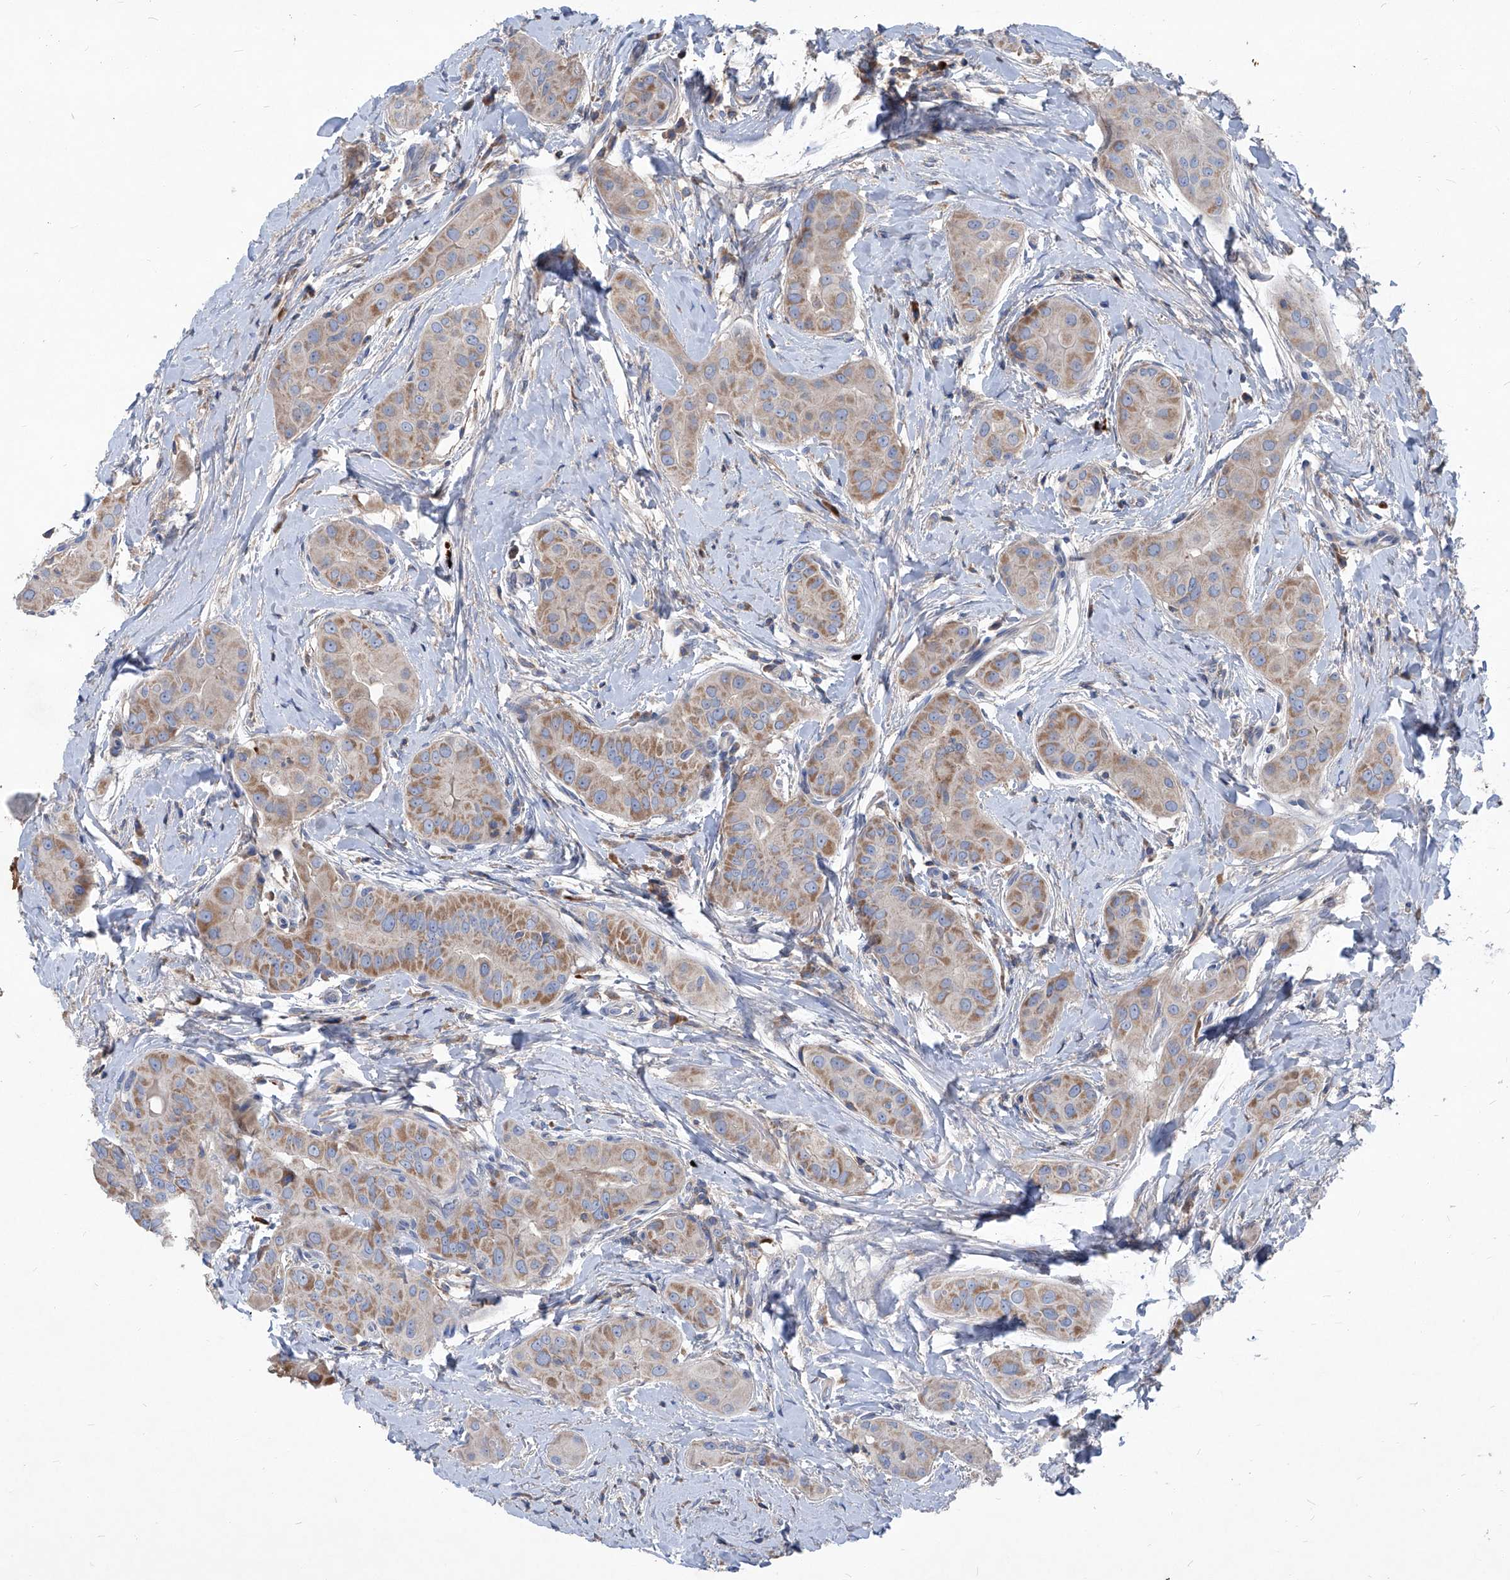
{"staining": {"intensity": "moderate", "quantity": "25%-75%", "location": "cytoplasmic/membranous"}, "tissue": "thyroid cancer", "cell_type": "Tumor cells", "image_type": "cancer", "snomed": [{"axis": "morphology", "description": "Papillary adenocarcinoma, NOS"}, {"axis": "topography", "description": "Thyroid gland"}], "caption": "Thyroid cancer (papillary adenocarcinoma) stained for a protein exhibits moderate cytoplasmic/membranous positivity in tumor cells. (Stains: DAB (3,3'-diaminobenzidine) in brown, nuclei in blue, Microscopy: brightfield microscopy at high magnification).", "gene": "EPHA8", "patient": {"sex": "male", "age": 33}}